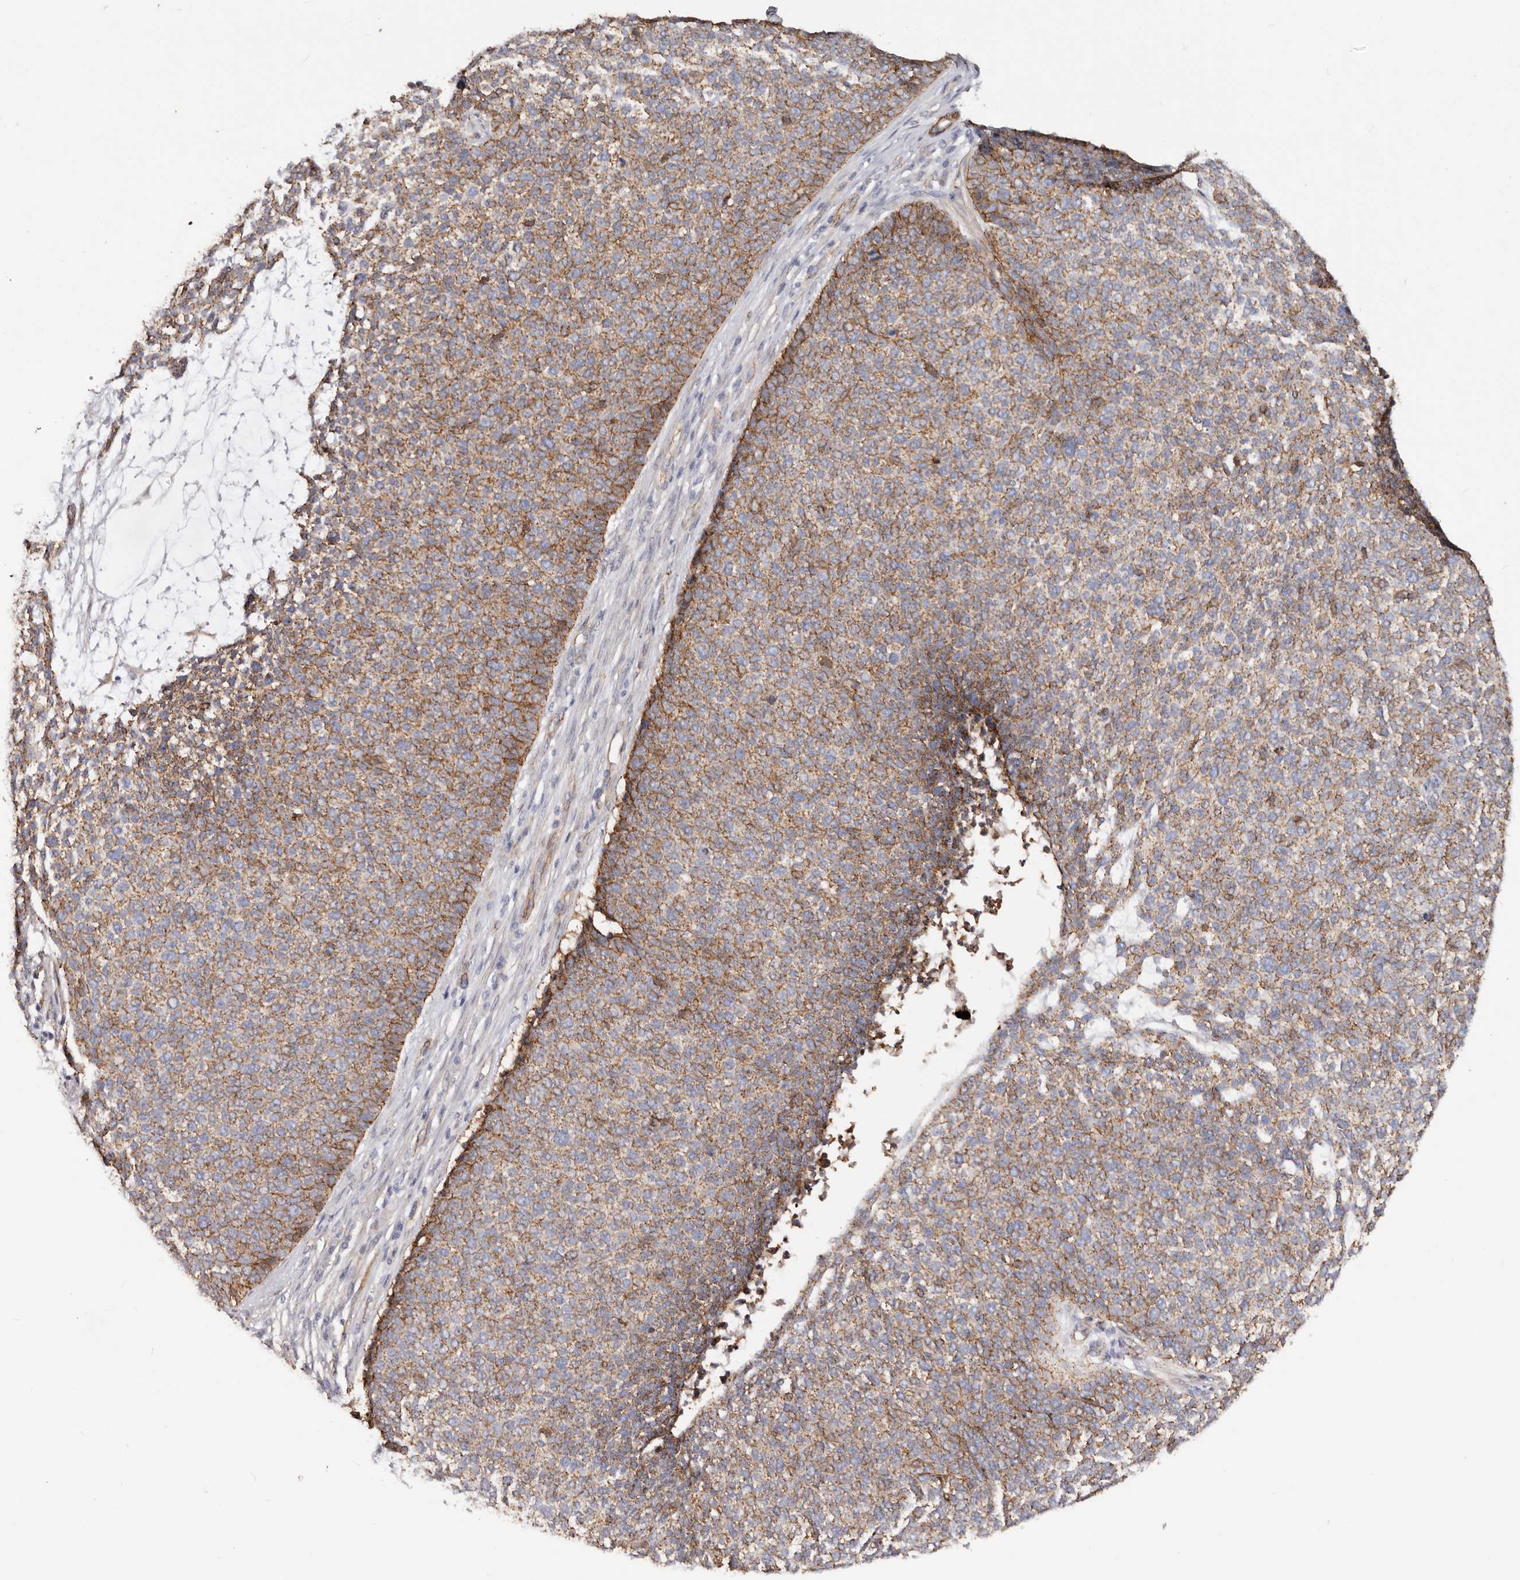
{"staining": {"intensity": "strong", "quantity": ">75%", "location": "cytoplasmic/membranous"}, "tissue": "skin cancer", "cell_type": "Tumor cells", "image_type": "cancer", "snomed": [{"axis": "morphology", "description": "Basal cell carcinoma"}, {"axis": "topography", "description": "Skin"}], "caption": "Skin basal cell carcinoma was stained to show a protein in brown. There is high levels of strong cytoplasmic/membranous staining in about >75% of tumor cells. Nuclei are stained in blue.", "gene": "CTNNB1", "patient": {"sex": "female", "age": 84}}